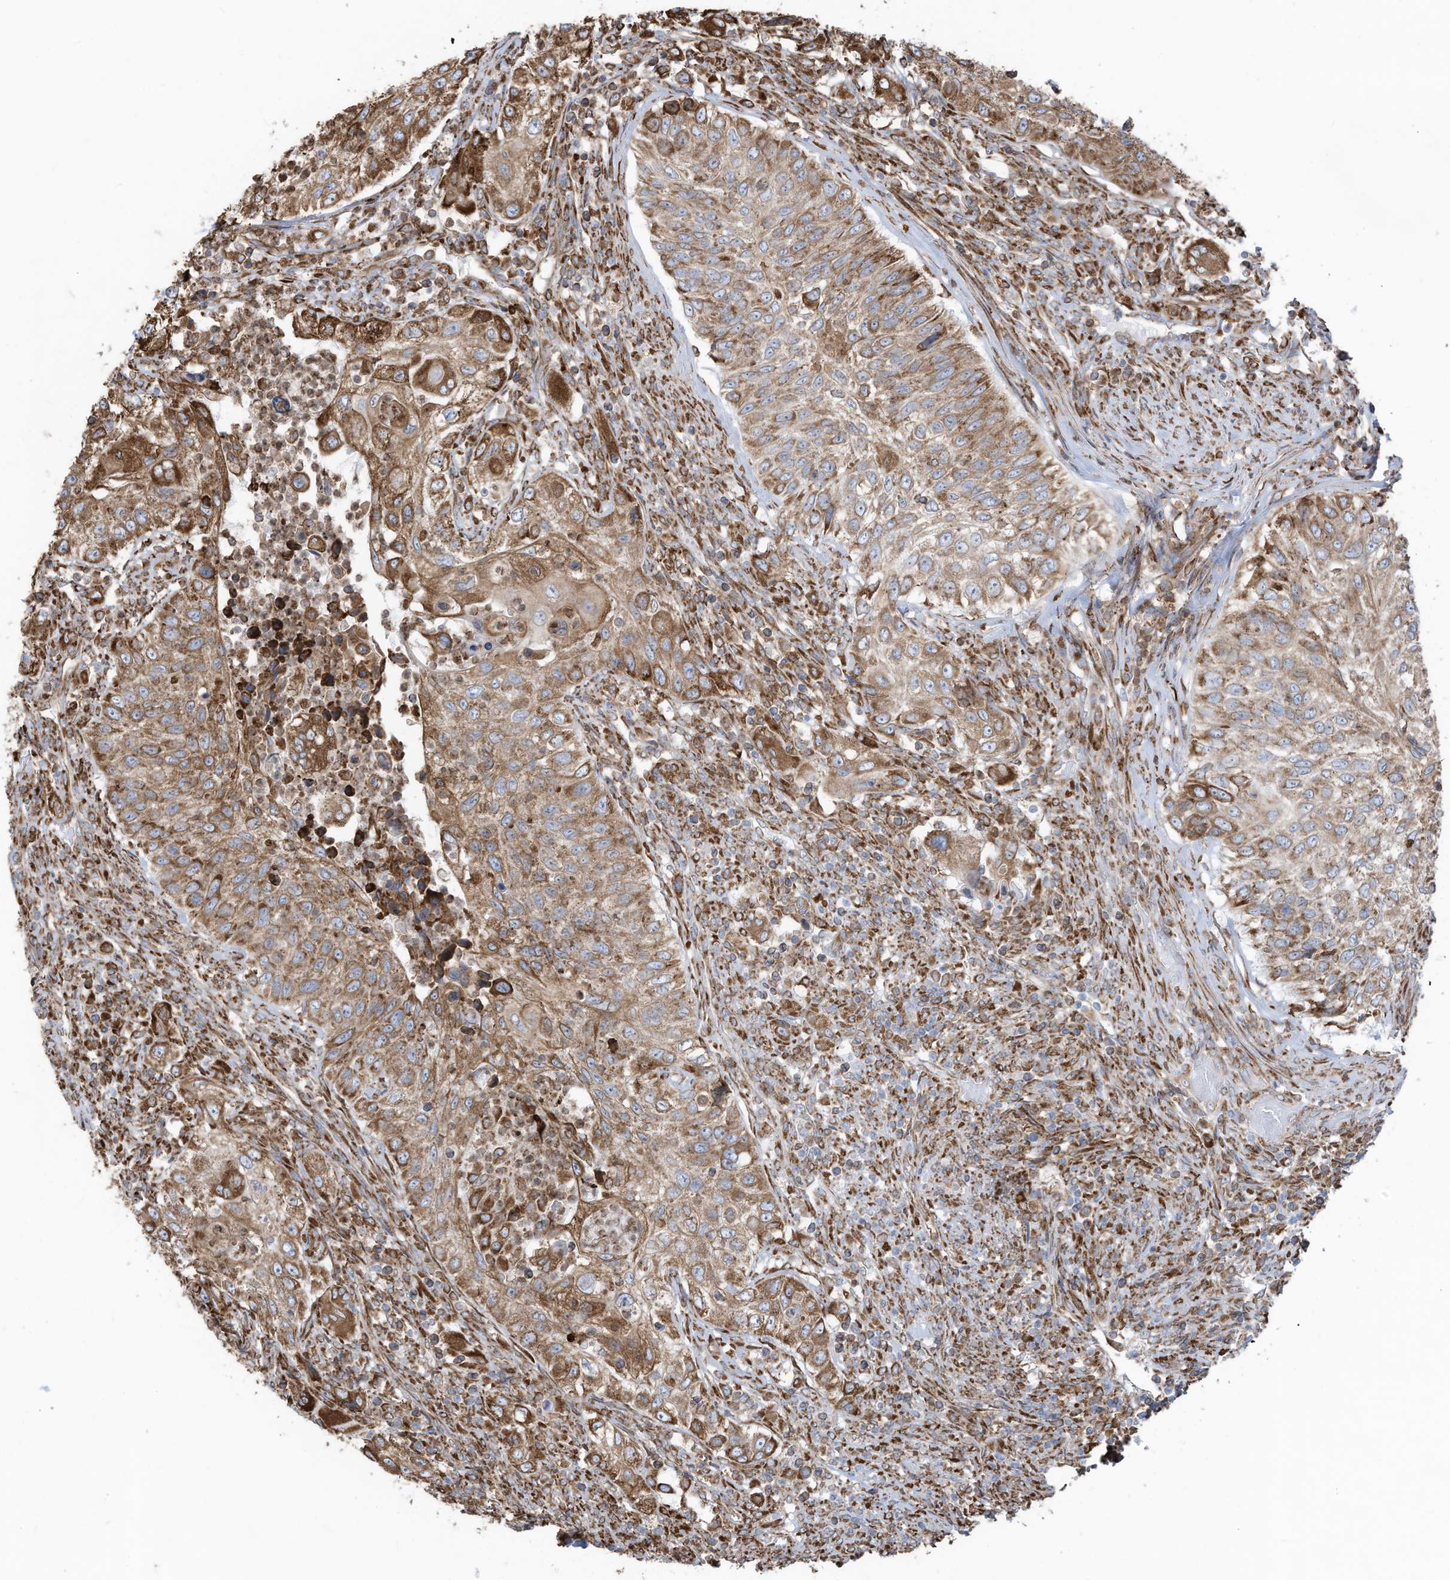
{"staining": {"intensity": "moderate", "quantity": ">75%", "location": "cytoplasmic/membranous"}, "tissue": "urothelial cancer", "cell_type": "Tumor cells", "image_type": "cancer", "snomed": [{"axis": "morphology", "description": "Urothelial carcinoma, High grade"}, {"axis": "topography", "description": "Urinary bladder"}], "caption": "DAB immunohistochemical staining of urothelial carcinoma (high-grade) shows moderate cytoplasmic/membranous protein expression in approximately >75% of tumor cells. The staining is performed using DAB (3,3'-diaminobenzidine) brown chromogen to label protein expression. The nuclei are counter-stained blue using hematoxylin.", "gene": "ZNF354C", "patient": {"sex": "female", "age": 60}}